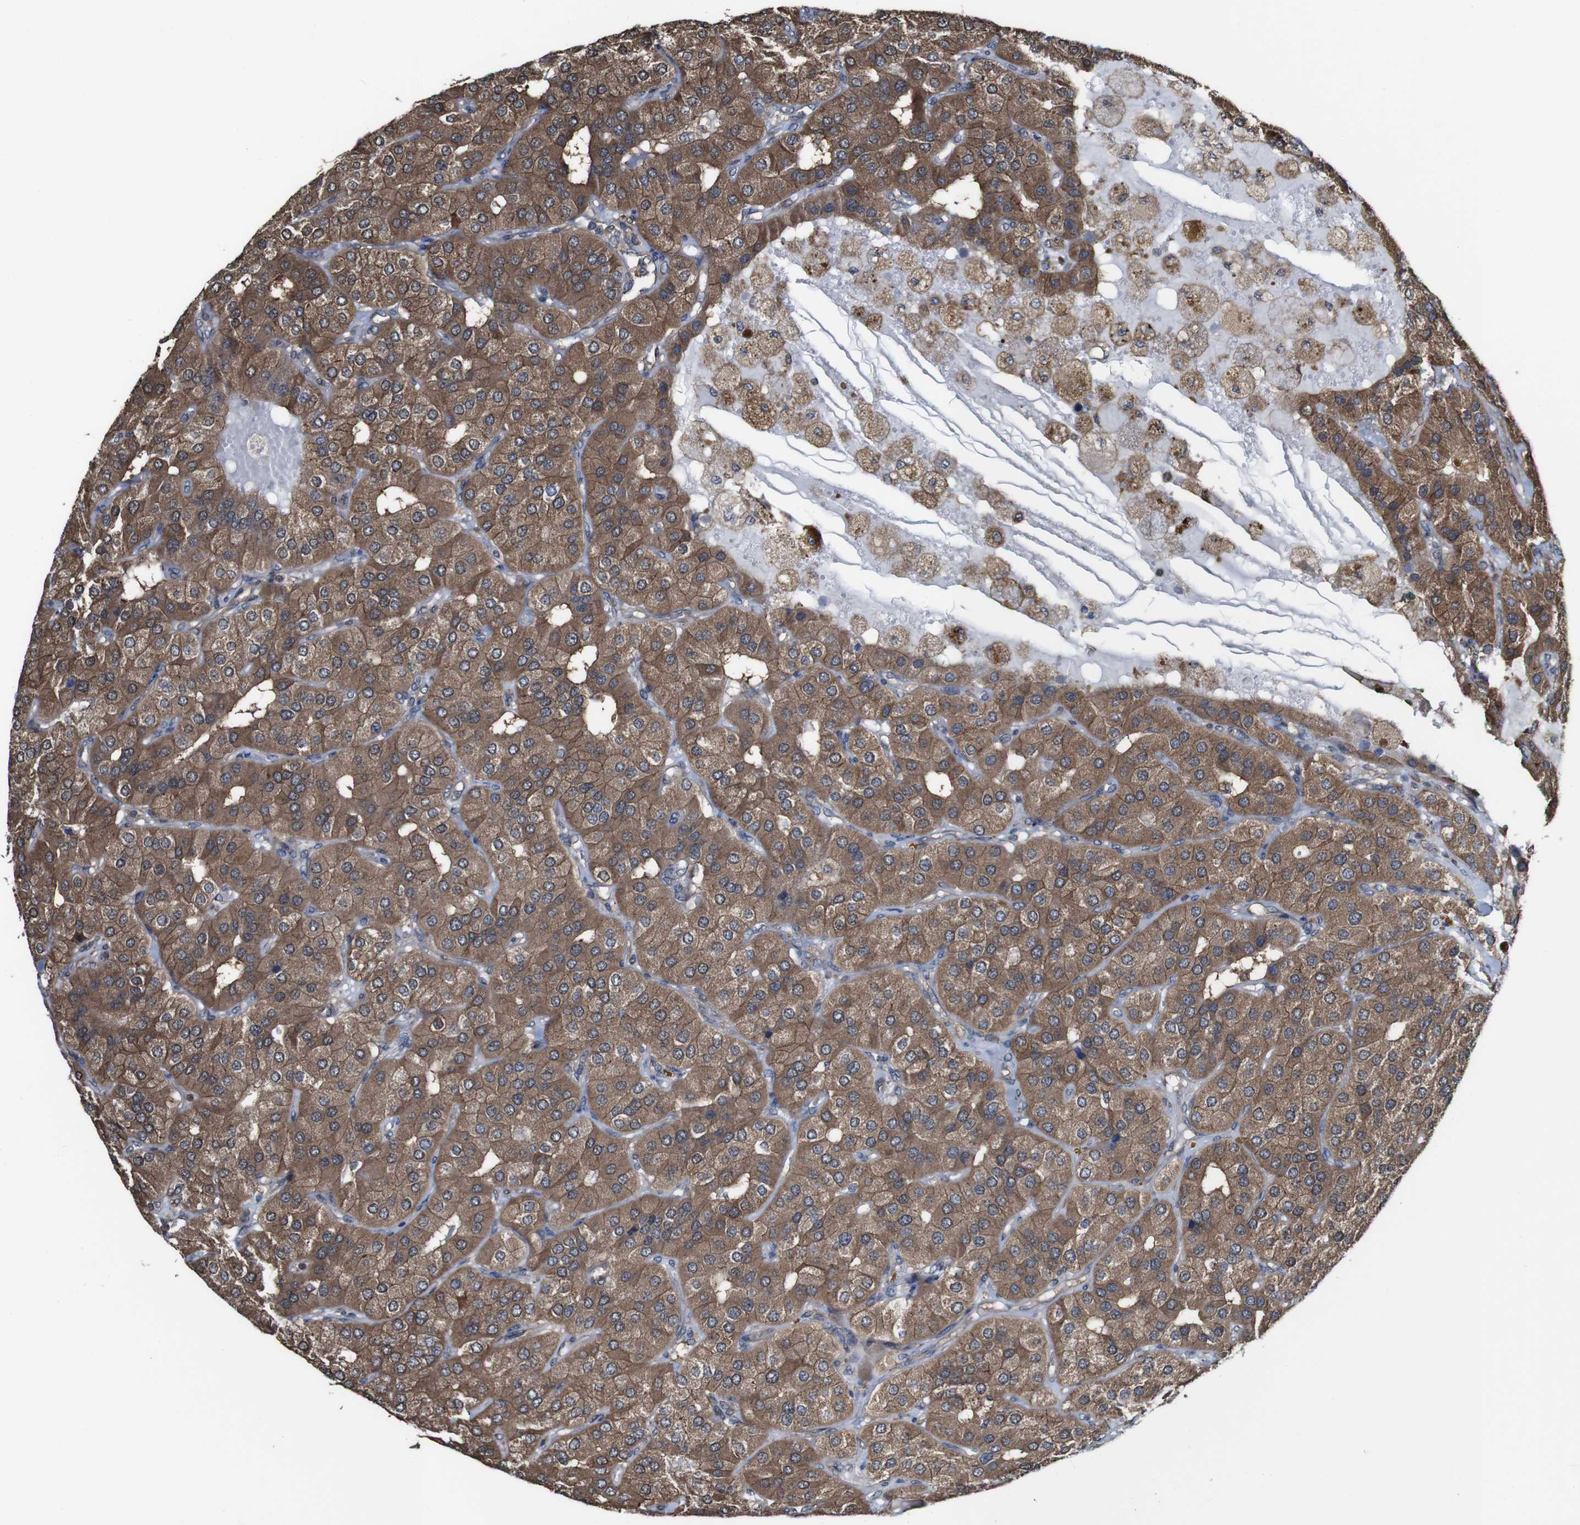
{"staining": {"intensity": "moderate", "quantity": ">75%", "location": "cytoplasmic/membranous"}, "tissue": "parathyroid gland", "cell_type": "Glandular cells", "image_type": "normal", "snomed": [{"axis": "morphology", "description": "Normal tissue, NOS"}, {"axis": "morphology", "description": "Adenoma, NOS"}, {"axis": "topography", "description": "Parathyroid gland"}], "caption": "Immunohistochemical staining of normal human parathyroid gland reveals >75% levels of moderate cytoplasmic/membranous protein expression in about >75% of glandular cells.", "gene": "PTPRR", "patient": {"sex": "female", "age": 86}}